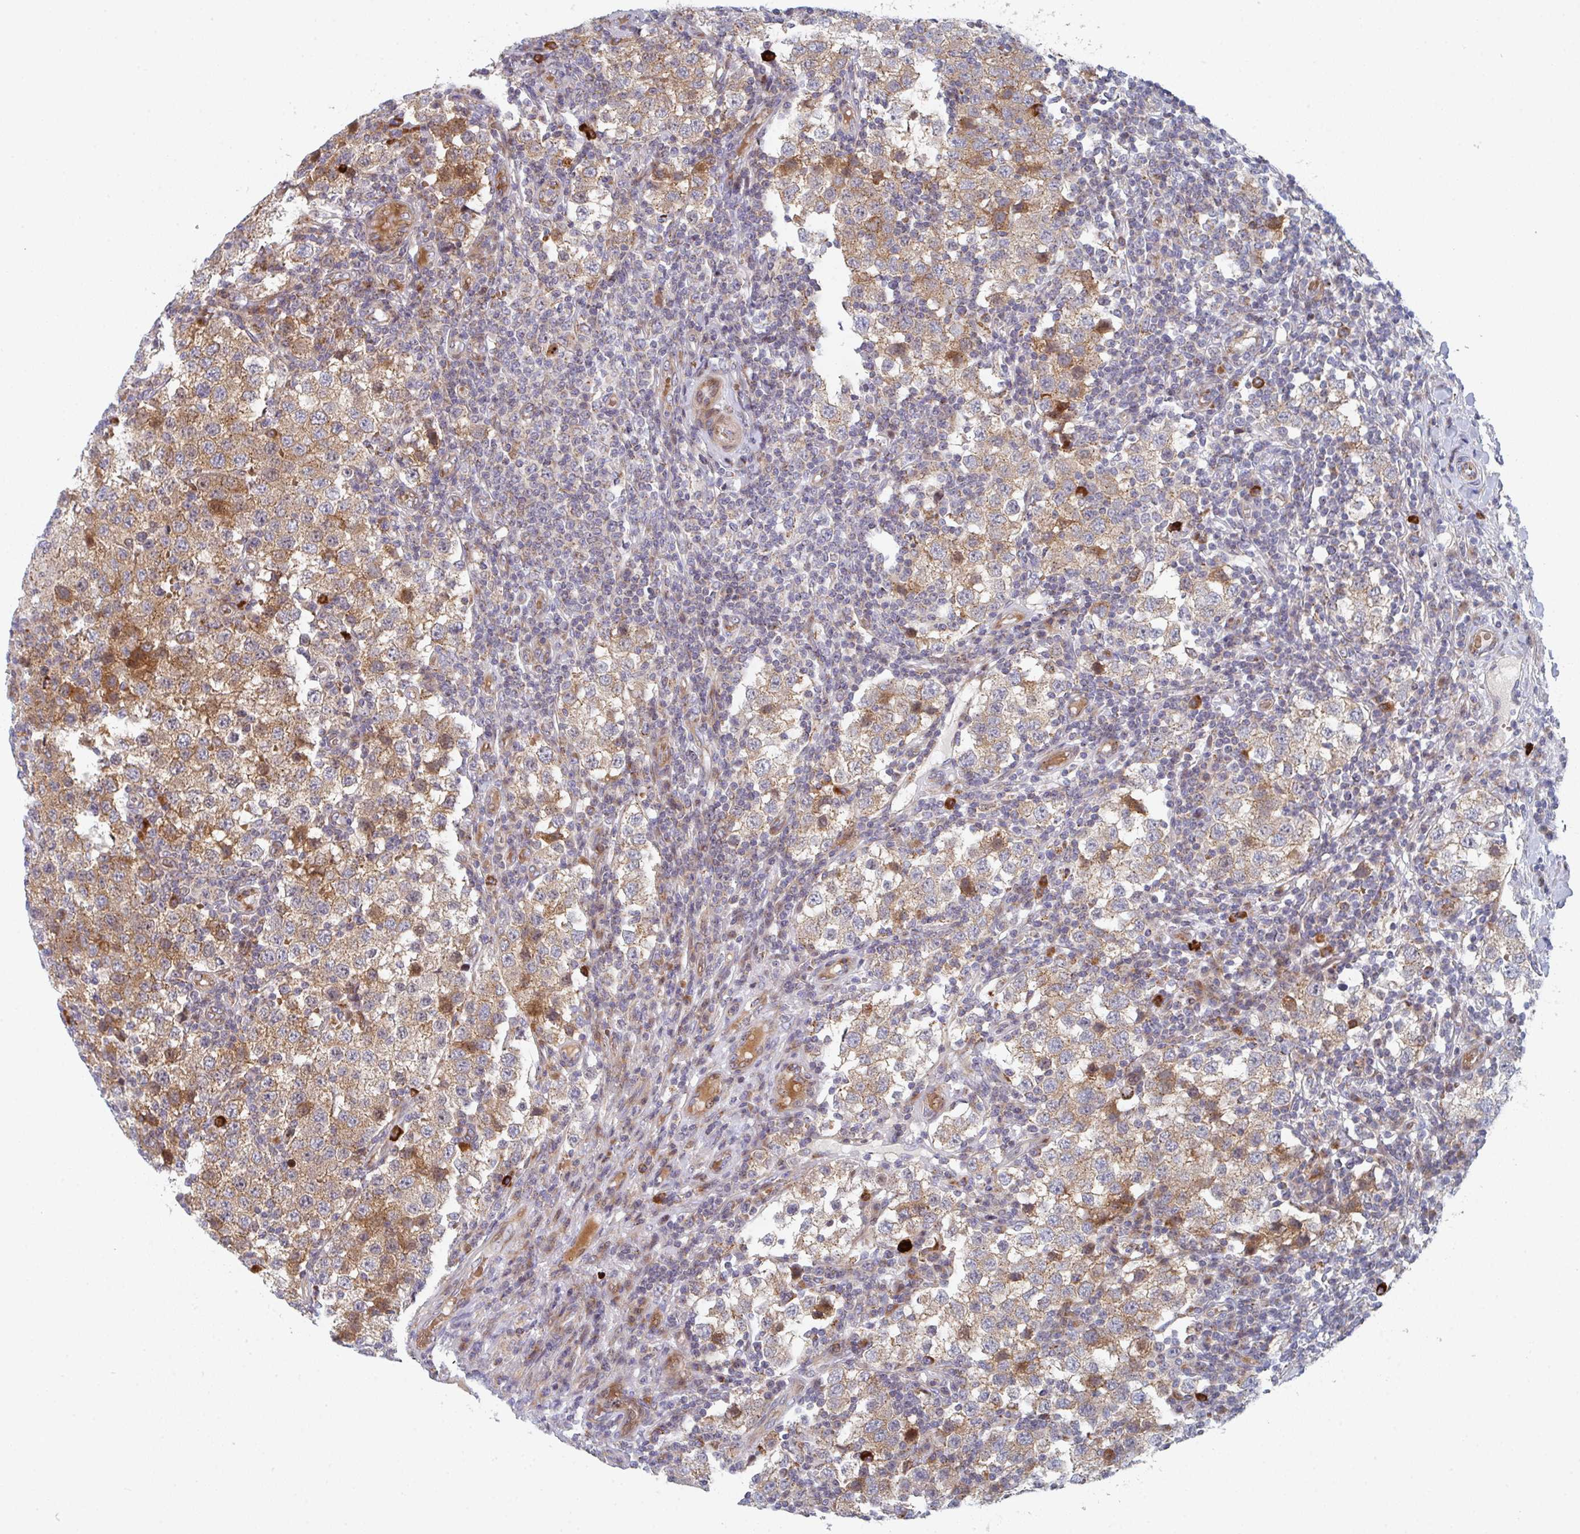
{"staining": {"intensity": "moderate", "quantity": ">75%", "location": "cytoplasmic/membranous"}, "tissue": "testis cancer", "cell_type": "Tumor cells", "image_type": "cancer", "snomed": [{"axis": "morphology", "description": "Seminoma, NOS"}, {"axis": "topography", "description": "Testis"}], "caption": "A brown stain labels moderate cytoplasmic/membranous expression of a protein in human seminoma (testis) tumor cells. Nuclei are stained in blue.", "gene": "ZNF644", "patient": {"sex": "male", "age": 34}}